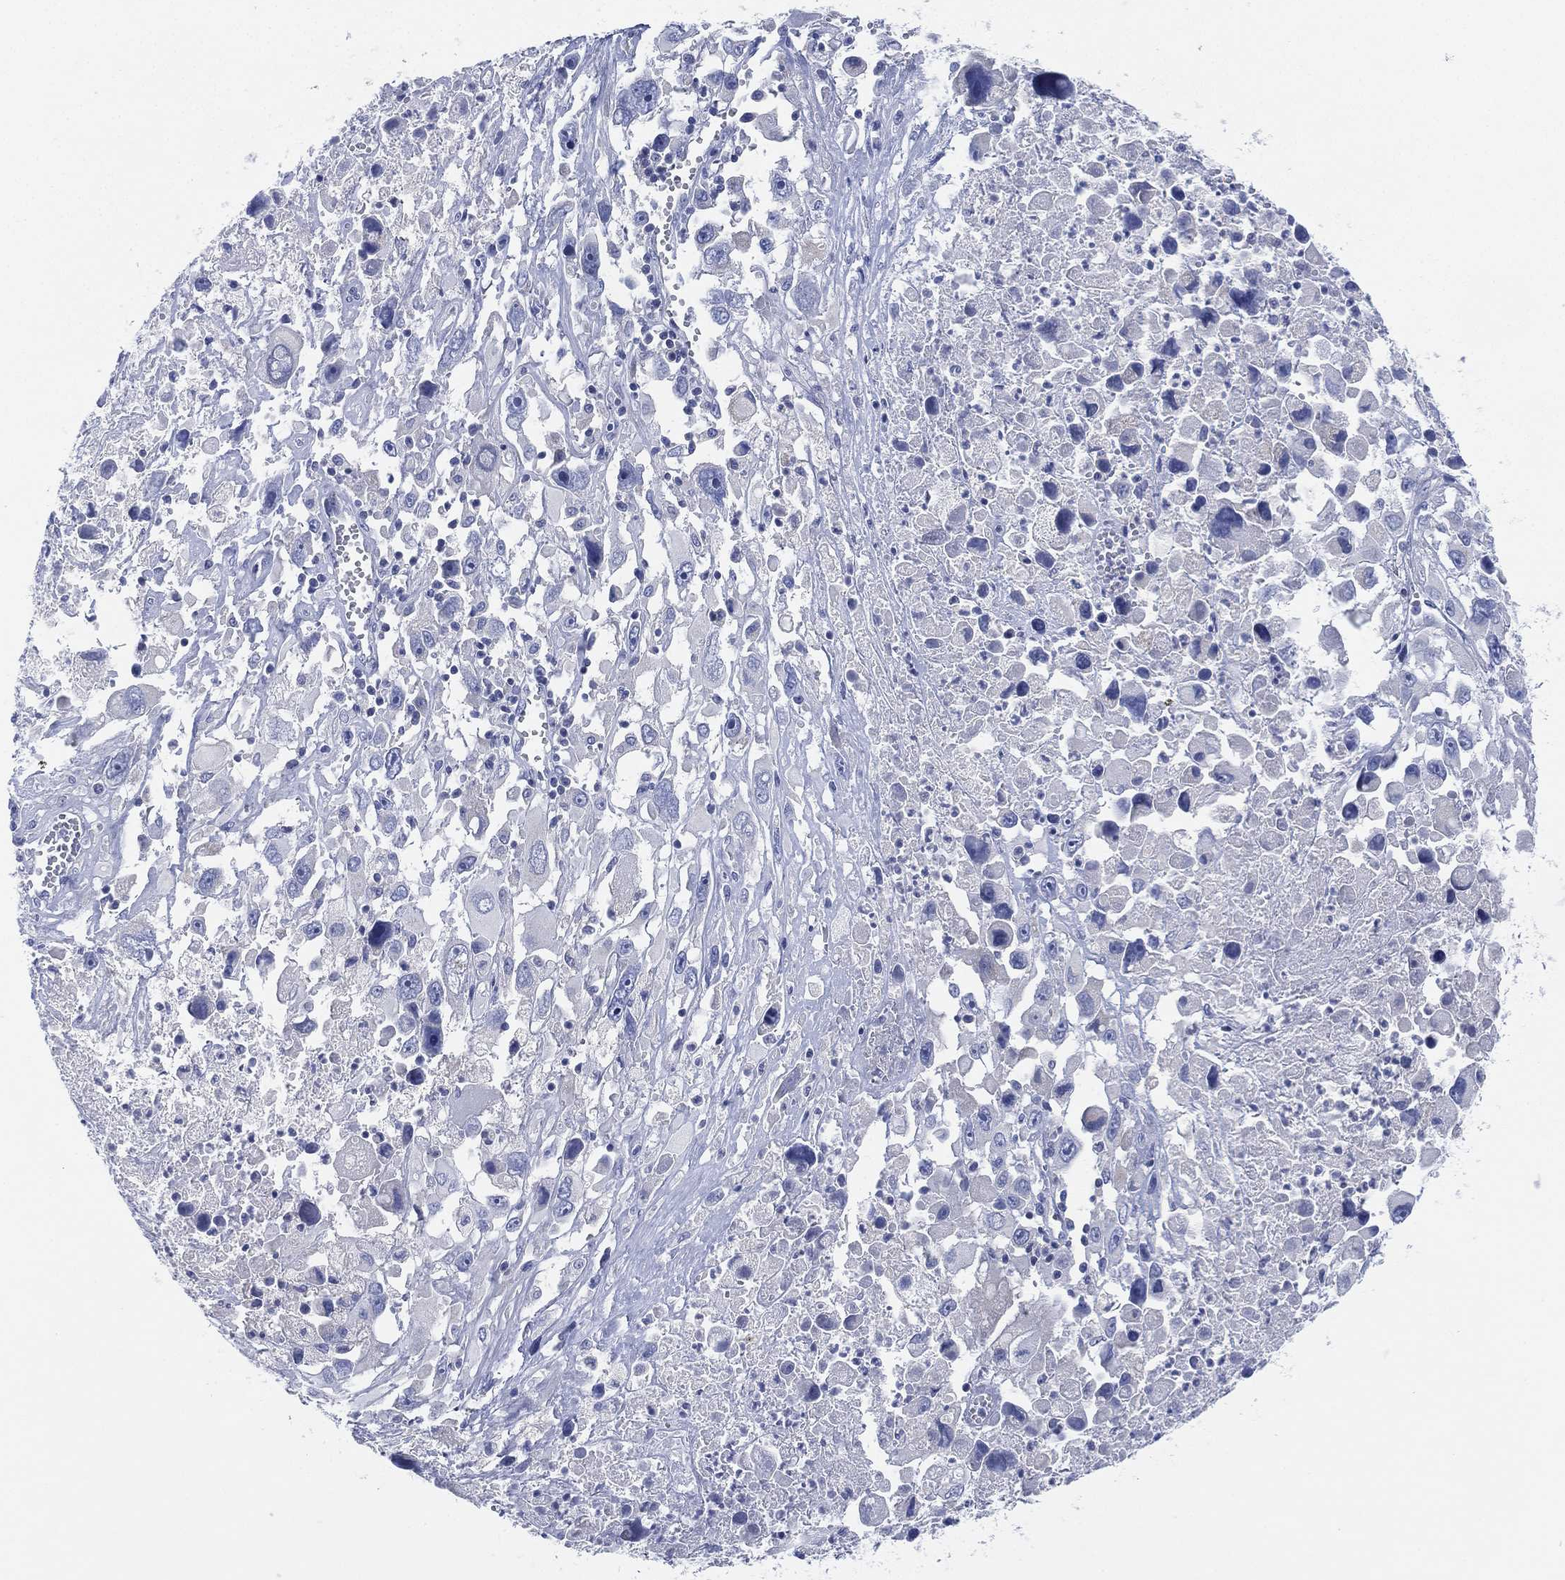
{"staining": {"intensity": "negative", "quantity": "none", "location": "none"}, "tissue": "melanoma", "cell_type": "Tumor cells", "image_type": "cancer", "snomed": [{"axis": "morphology", "description": "Malignant melanoma, Metastatic site"}, {"axis": "topography", "description": "Soft tissue"}], "caption": "Immunohistochemistry photomicrograph of neoplastic tissue: malignant melanoma (metastatic site) stained with DAB exhibits no significant protein staining in tumor cells.", "gene": "ADAD2", "patient": {"sex": "male", "age": 50}}